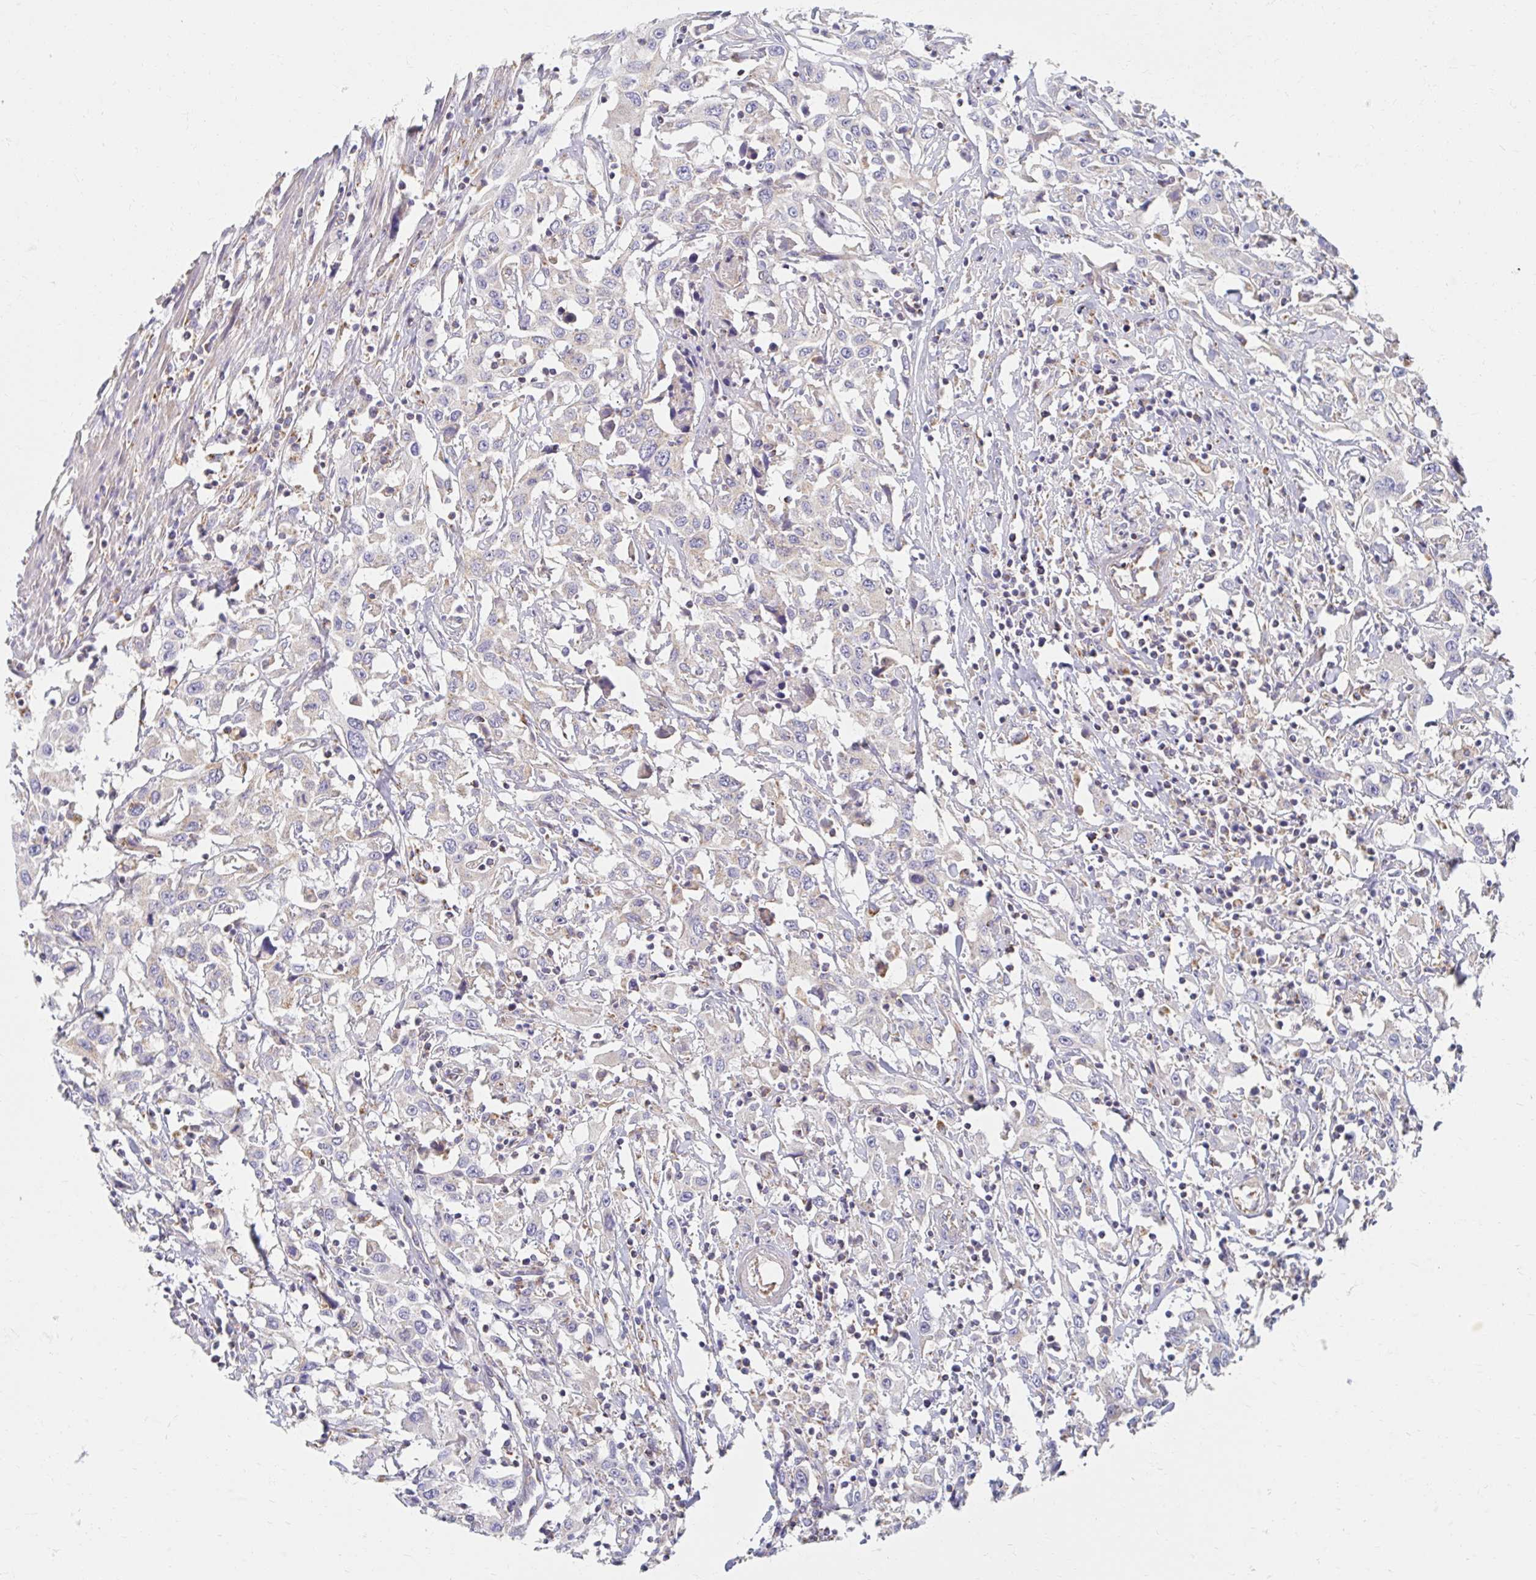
{"staining": {"intensity": "weak", "quantity": "<25%", "location": "cytoplasmic/membranous"}, "tissue": "urothelial cancer", "cell_type": "Tumor cells", "image_type": "cancer", "snomed": [{"axis": "morphology", "description": "Urothelial carcinoma, High grade"}, {"axis": "topography", "description": "Urinary bladder"}], "caption": "This is an IHC photomicrograph of human urothelial cancer. There is no staining in tumor cells.", "gene": "MAVS", "patient": {"sex": "male", "age": 61}}